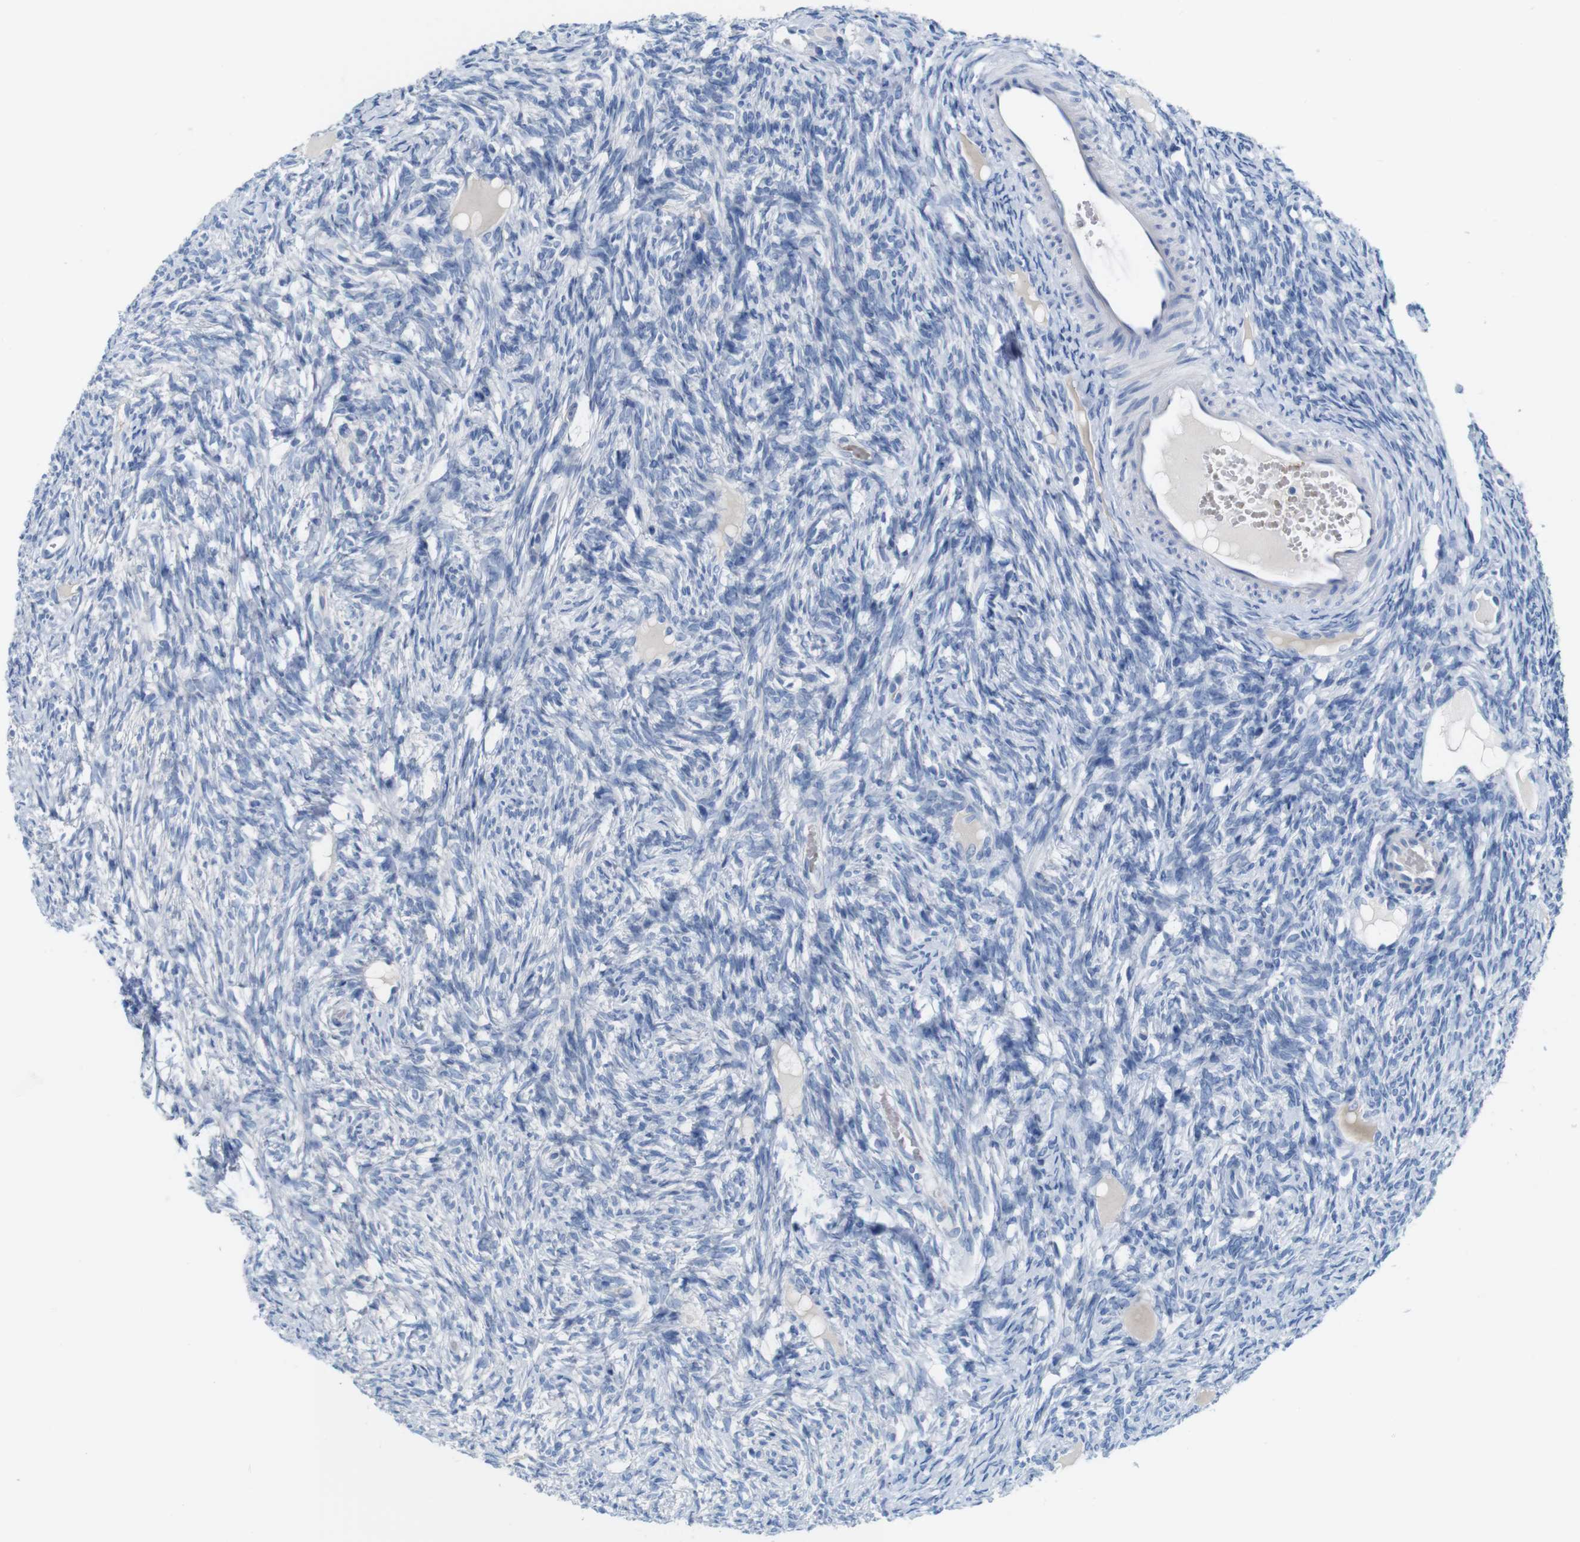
{"staining": {"intensity": "negative", "quantity": "none", "location": "none"}, "tissue": "ovary", "cell_type": "Follicle cells", "image_type": "normal", "snomed": [{"axis": "morphology", "description": "Normal tissue, NOS"}, {"axis": "topography", "description": "Ovary"}], "caption": "IHC of normal ovary reveals no positivity in follicle cells. (DAB immunohistochemistry with hematoxylin counter stain).", "gene": "IGSF8", "patient": {"sex": "female", "age": 33}}